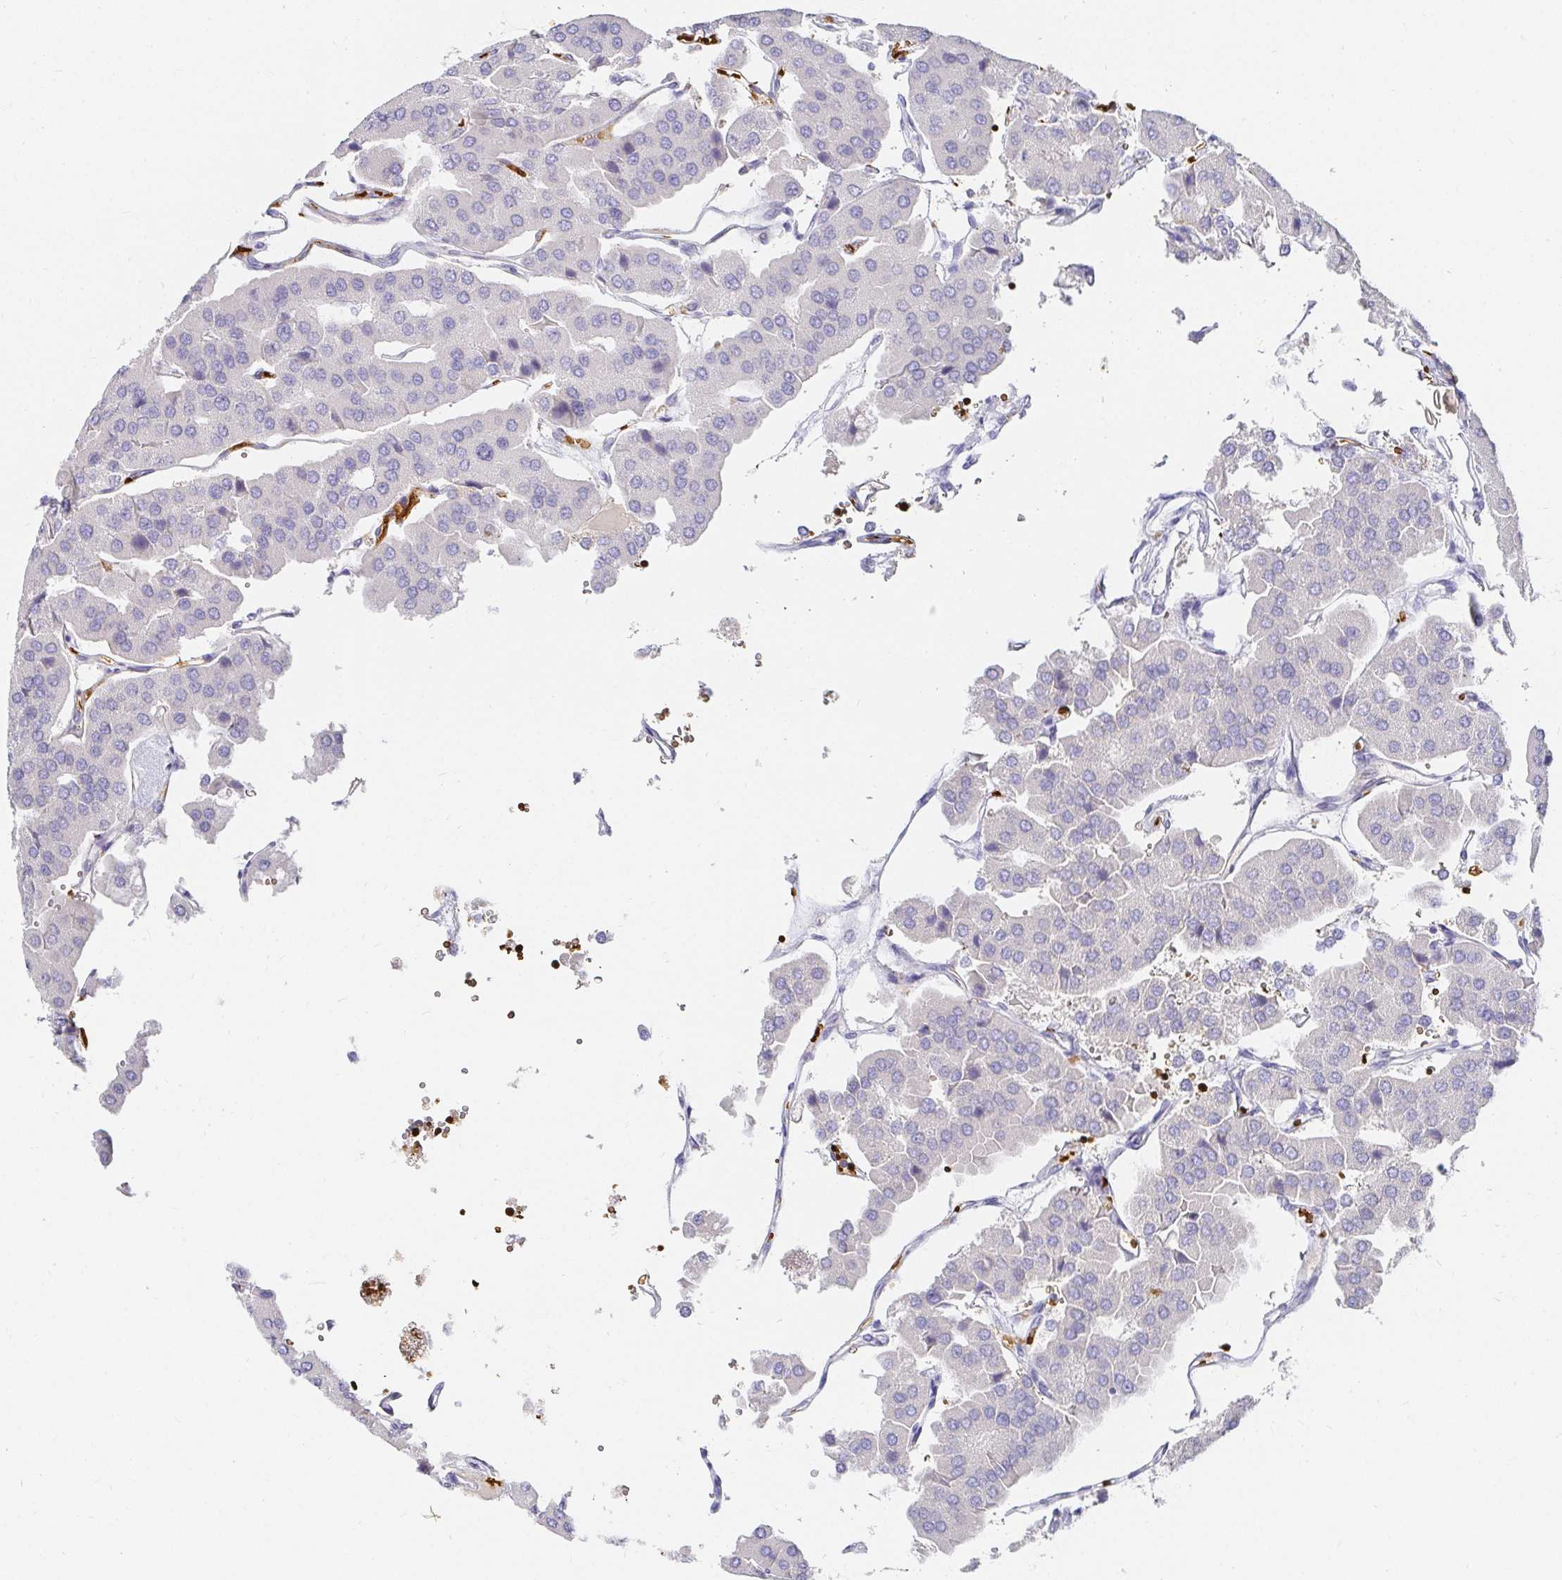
{"staining": {"intensity": "negative", "quantity": "none", "location": "none"}, "tissue": "parathyroid gland", "cell_type": "Glandular cells", "image_type": "normal", "snomed": [{"axis": "morphology", "description": "Normal tissue, NOS"}, {"axis": "morphology", "description": "Adenoma, NOS"}, {"axis": "topography", "description": "Parathyroid gland"}], "caption": "The immunohistochemistry photomicrograph has no significant positivity in glandular cells of parathyroid gland.", "gene": "FGF21", "patient": {"sex": "female", "age": 86}}